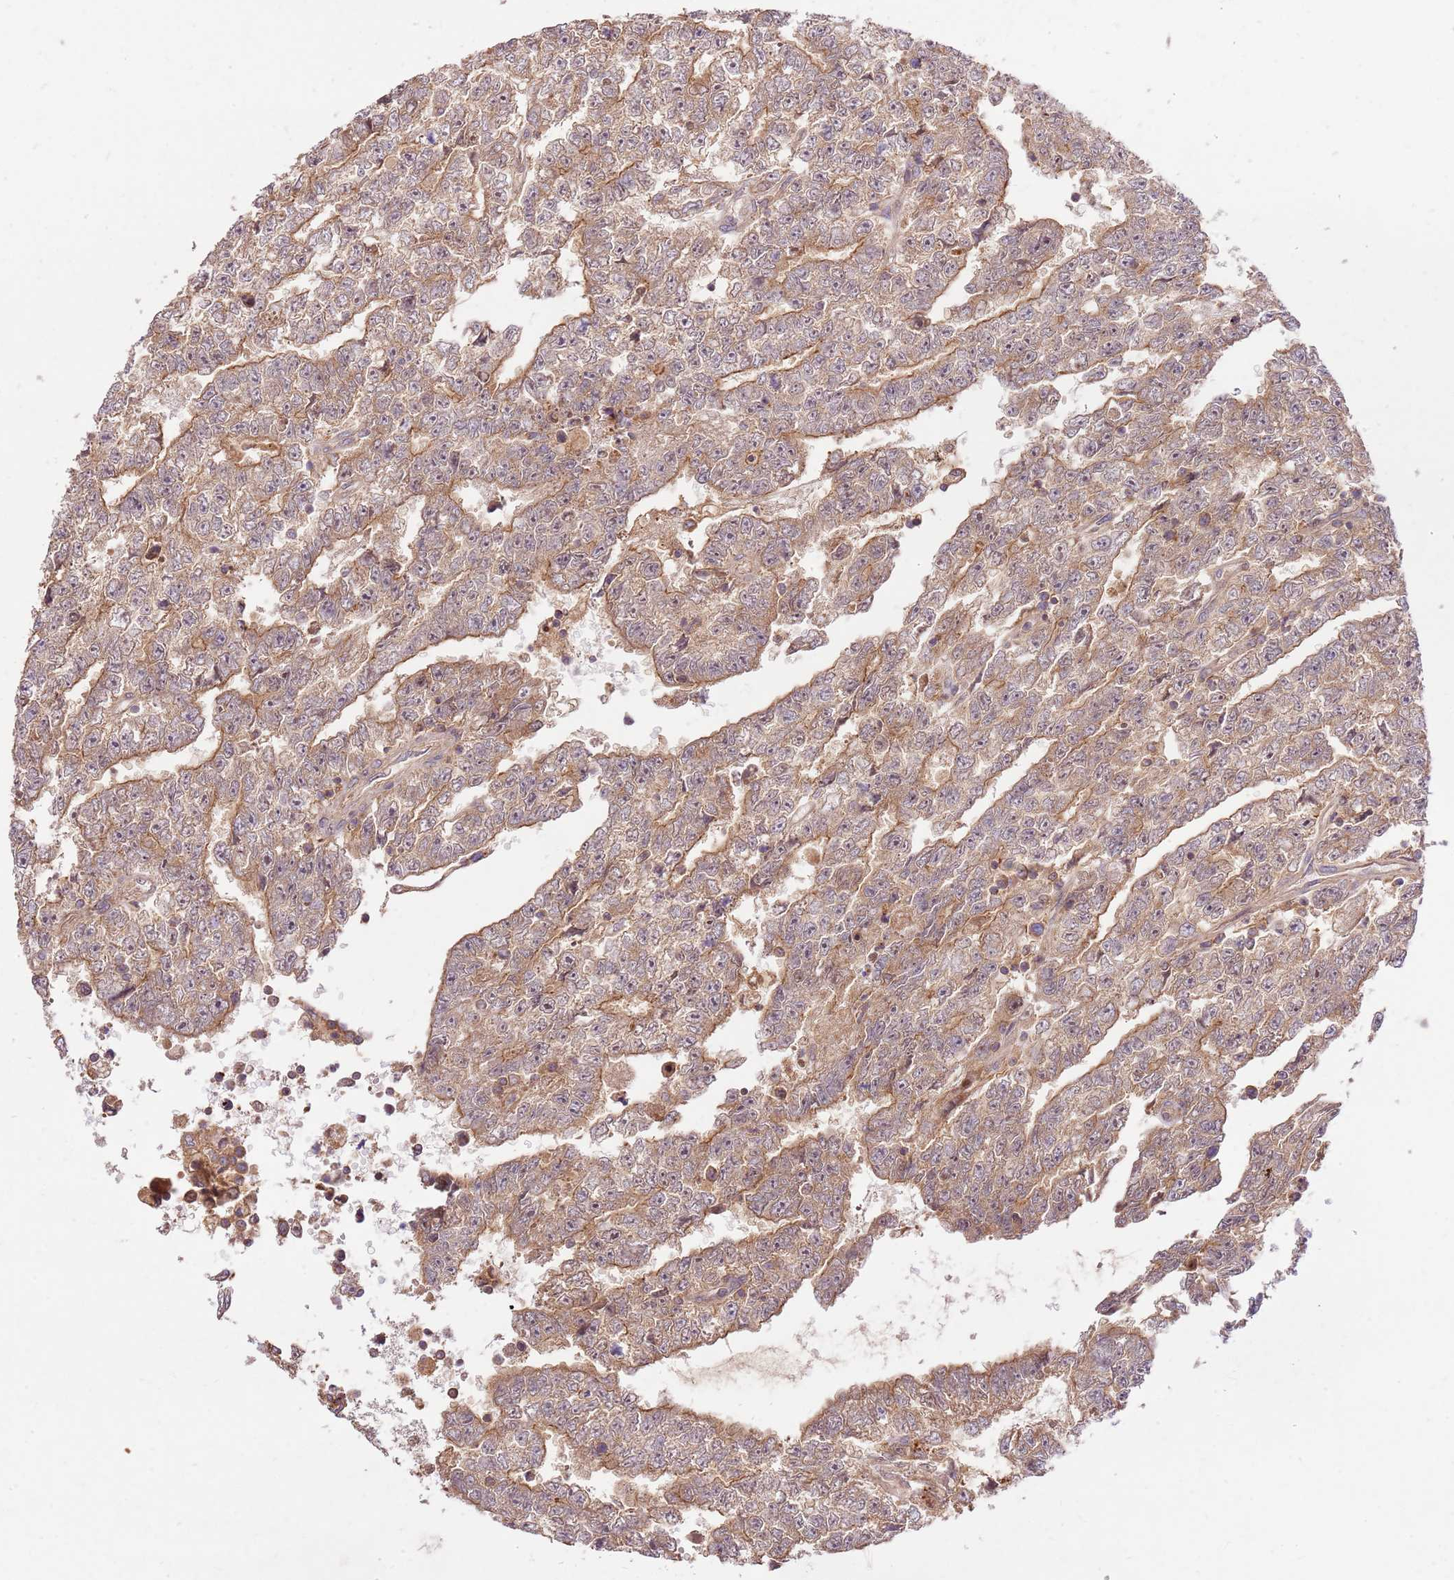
{"staining": {"intensity": "moderate", "quantity": ">75%", "location": "cytoplasmic/membranous"}, "tissue": "testis cancer", "cell_type": "Tumor cells", "image_type": "cancer", "snomed": [{"axis": "morphology", "description": "Carcinoma, Embryonal, NOS"}, {"axis": "topography", "description": "Testis"}], "caption": "A micrograph showing moderate cytoplasmic/membranous positivity in approximately >75% of tumor cells in testis cancer, as visualized by brown immunohistochemical staining.", "gene": "GAREM1", "patient": {"sex": "male", "age": 25}}